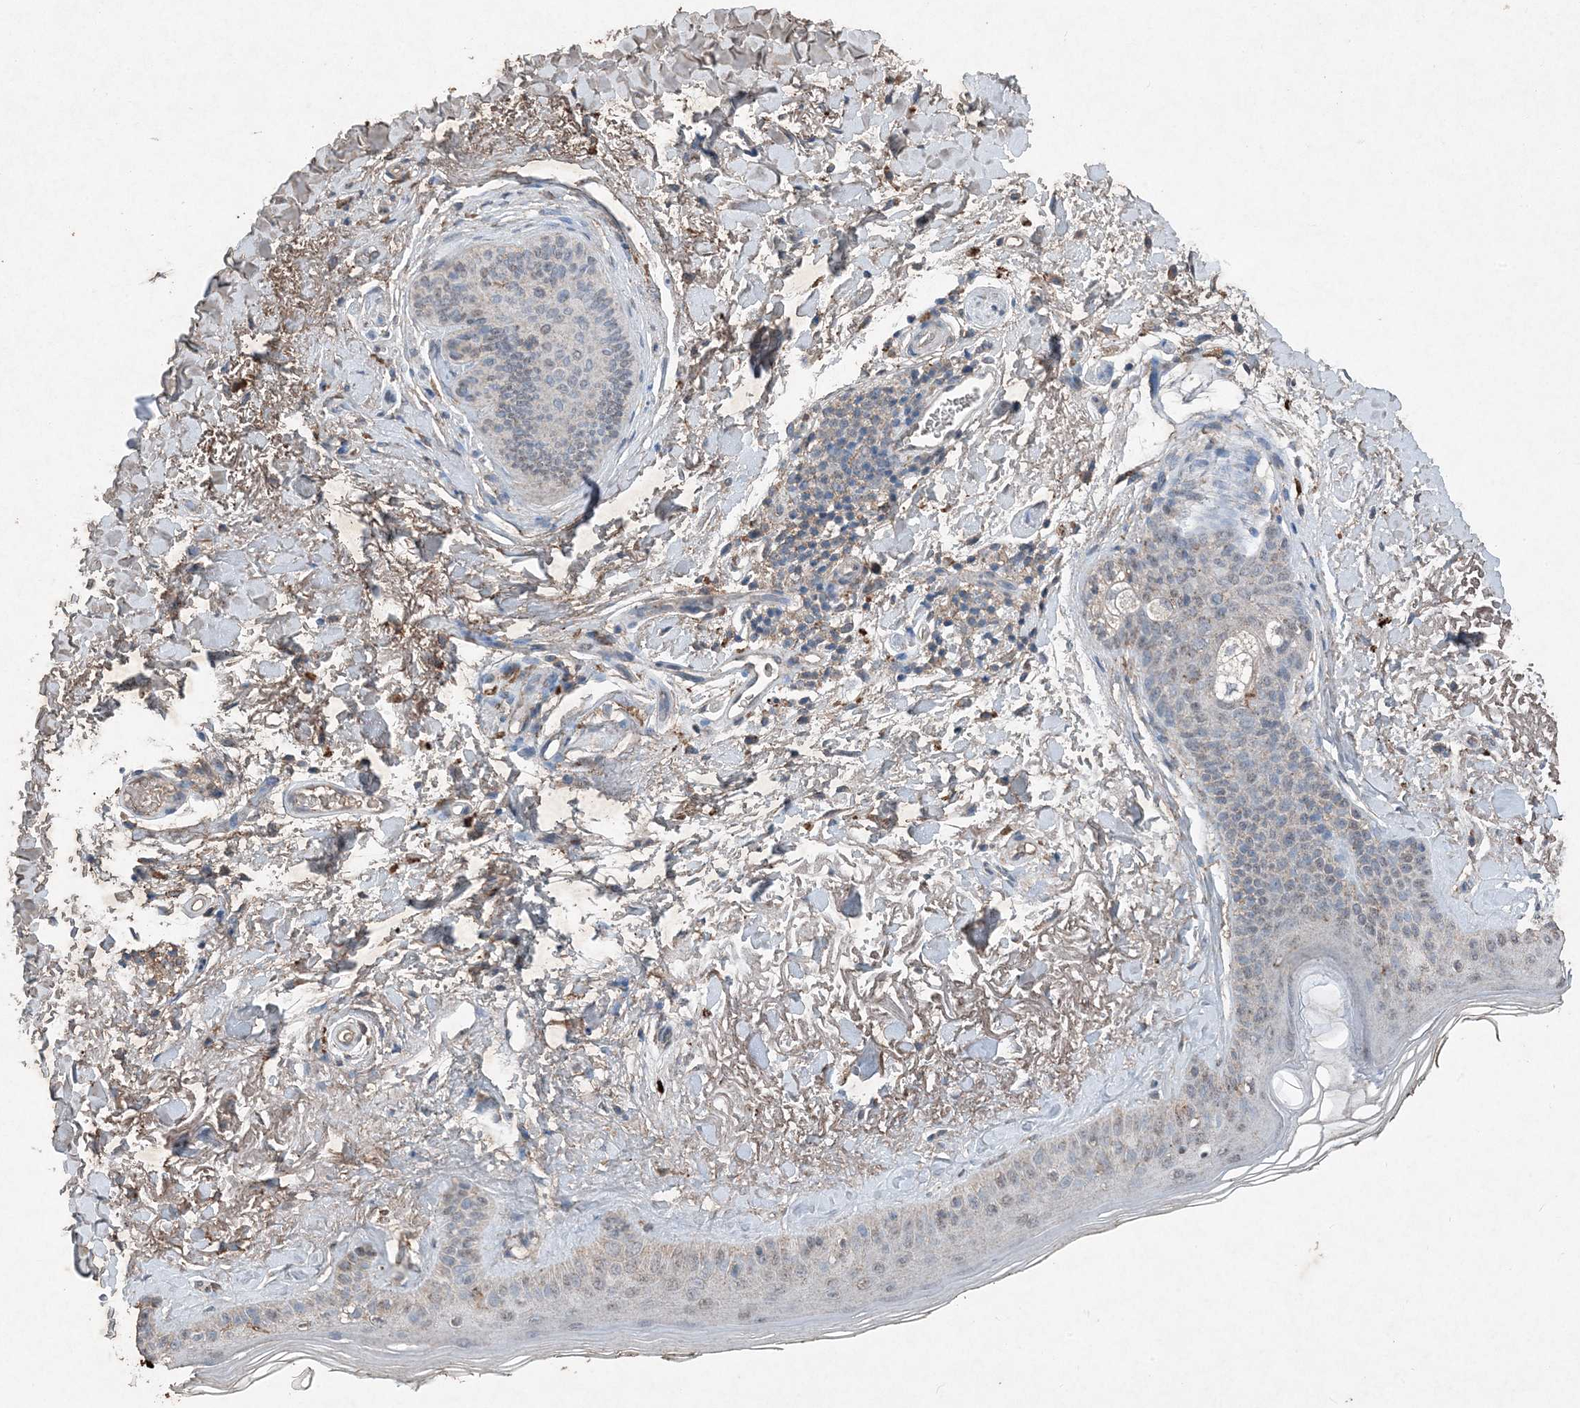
{"staining": {"intensity": "negative", "quantity": "none", "location": "none"}, "tissue": "skin cancer", "cell_type": "Tumor cells", "image_type": "cancer", "snomed": [{"axis": "morphology", "description": "Normal tissue, NOS"}, {"axis": "morphology", "description": "Basal cell carcinoma"}, {"axis": "topography", "description": "Skin"}], "caption": "A histopathology image of basal cell carcinoma (skin) stained for a protein shows no brown staining in tumor cells.", "gene": "FCN3", "patient": {"sex": "female", "age": 71}}